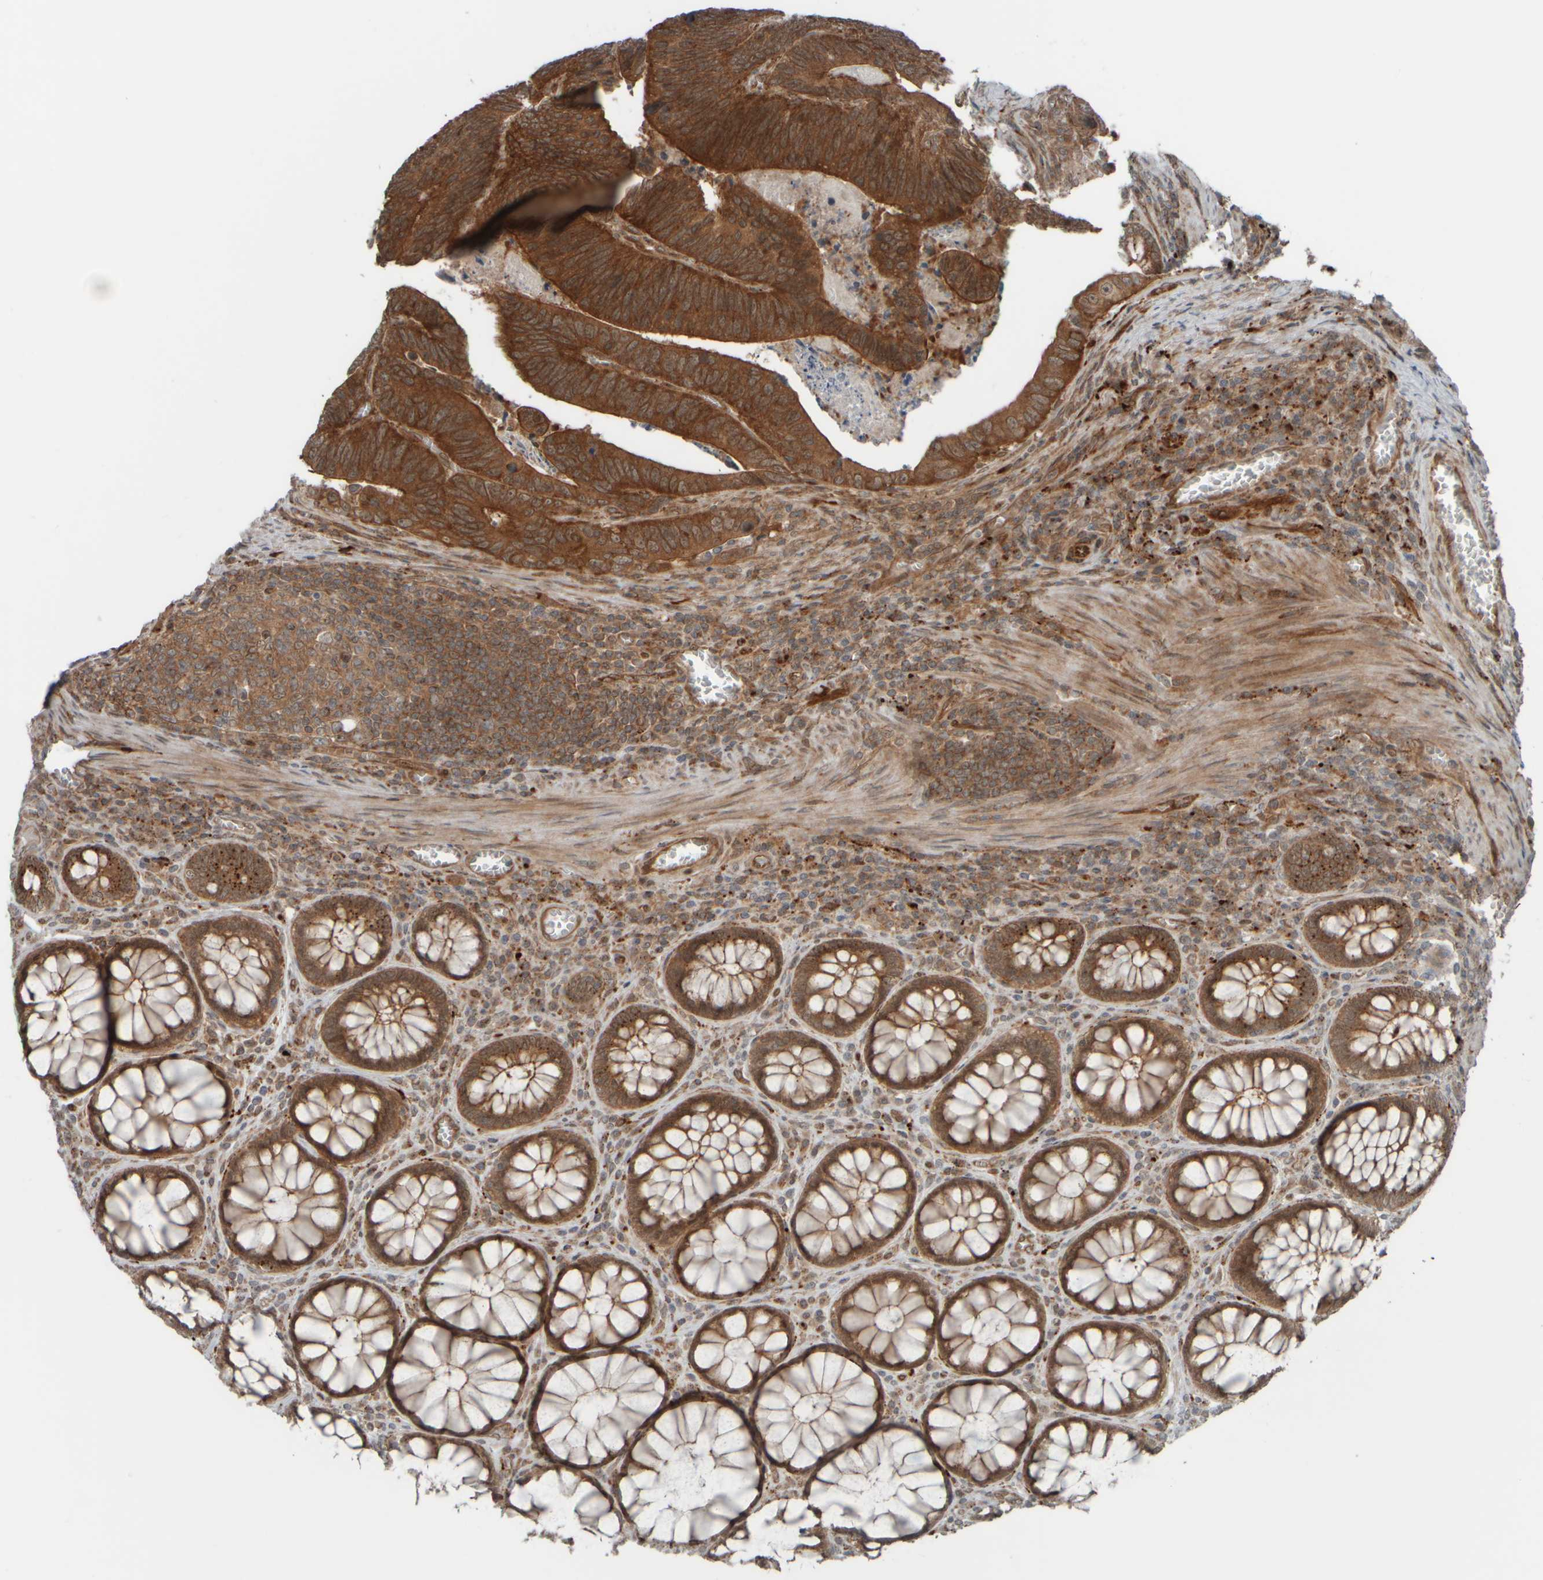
{"staining": {"intensity": "strong", "quantity": ">75%", "location": "cytoplasmic/membranous"}, "tissue": "colorectal cancer", "cell_type": "Tumor cells", "image_type": "cancer", "snomed": [{"axis": "morphology", "description": "Inflammation, NOS"}, {"axis": "morphology", "description": "Adenocarcinoma, NOS"}, {"axis": "topography", "description": "Colon"}], "caption": "Approximately >75% of tumor cells in human colorectal cancer show strong cytoplasmic/membranous protein expression as visualized by brown immunohistochemical staining.", "gene": "GIGYF1", "patient": {"sex": "male", "age": 72}}